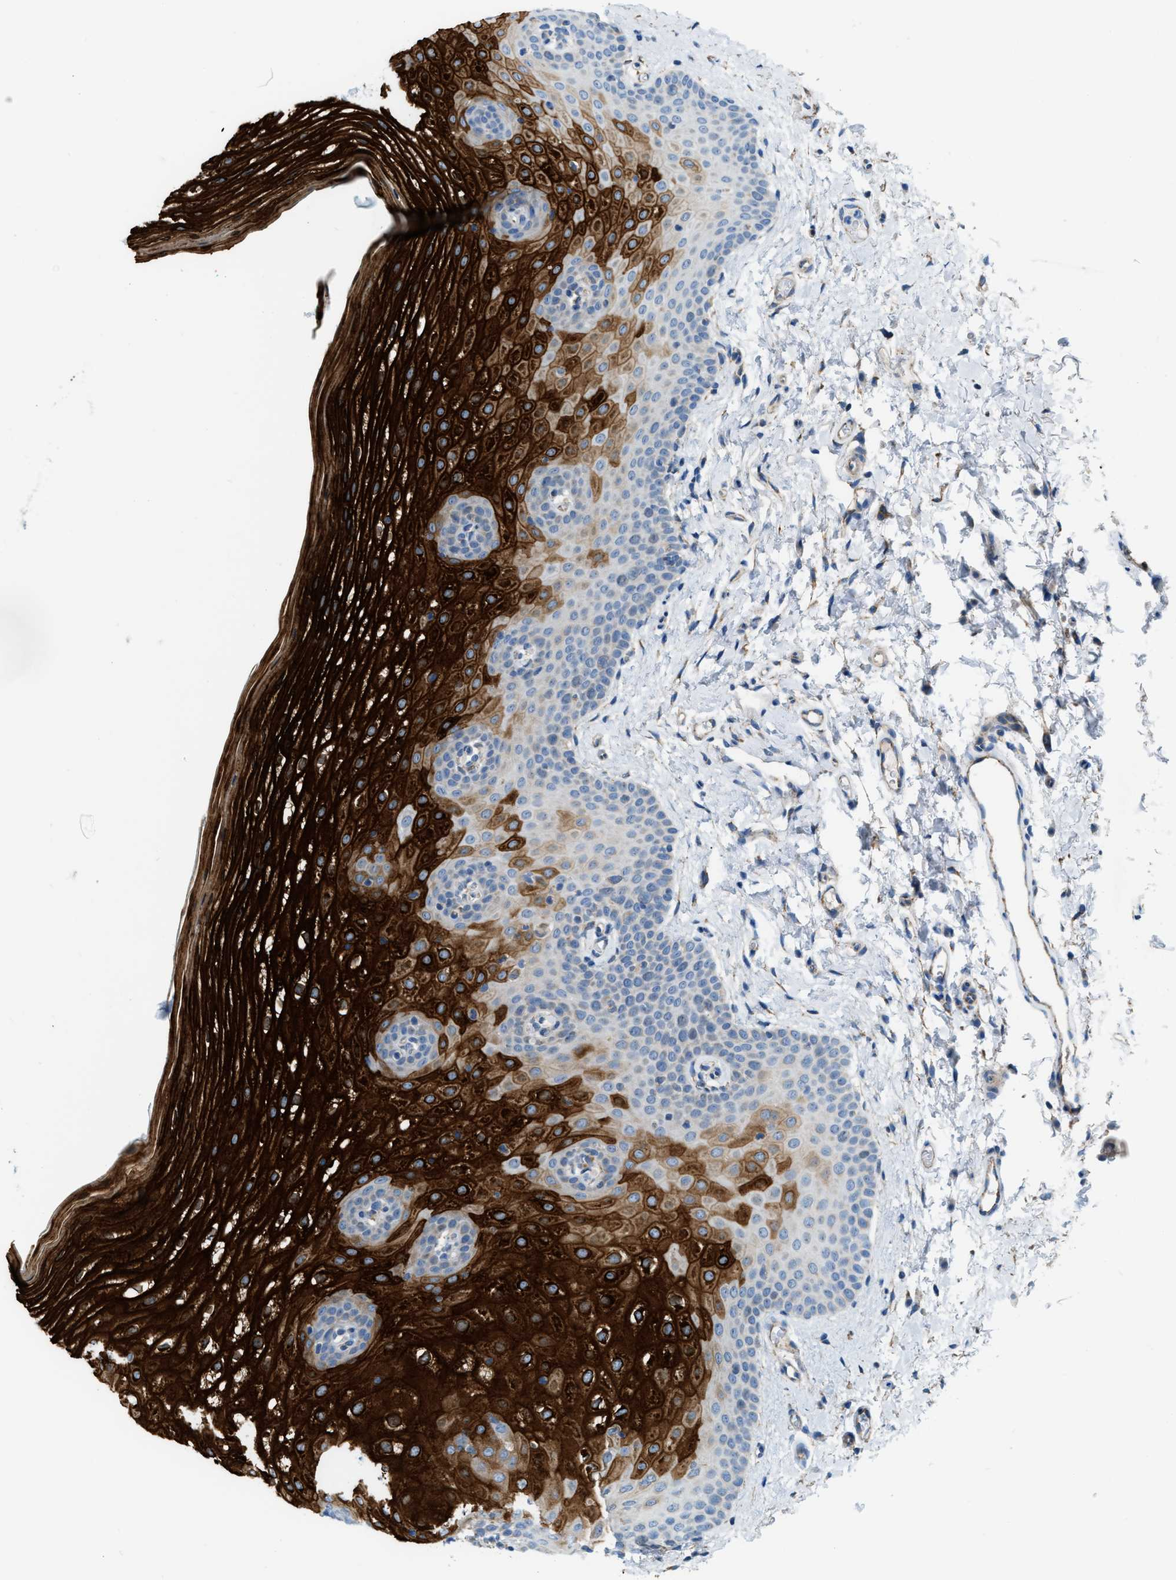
{"staining": {"intensity": "strong", "quantity": "25%-75%", "location": "cytoplasmic/membranous"}, "tissue": "oral mucosa", "cell_type": "Squamous epithelial cells", "image_type": "normal", "snomed": [{"axis": "morphology", "description": "Normal tissue, NOS"}, {"axis": "topography", "description": "Skin"}, {"axis": "topography", "description": "Oral tissue"}], "caption": "Benign oral mucosa was stained to show a protein in brown. There is high levels of strong cytoplasmic/membranous expression in approximately 25%-75% of squamous epithelial cells.", "gene": "JADE1", "patient": {"sex": "male", "age": 84}}